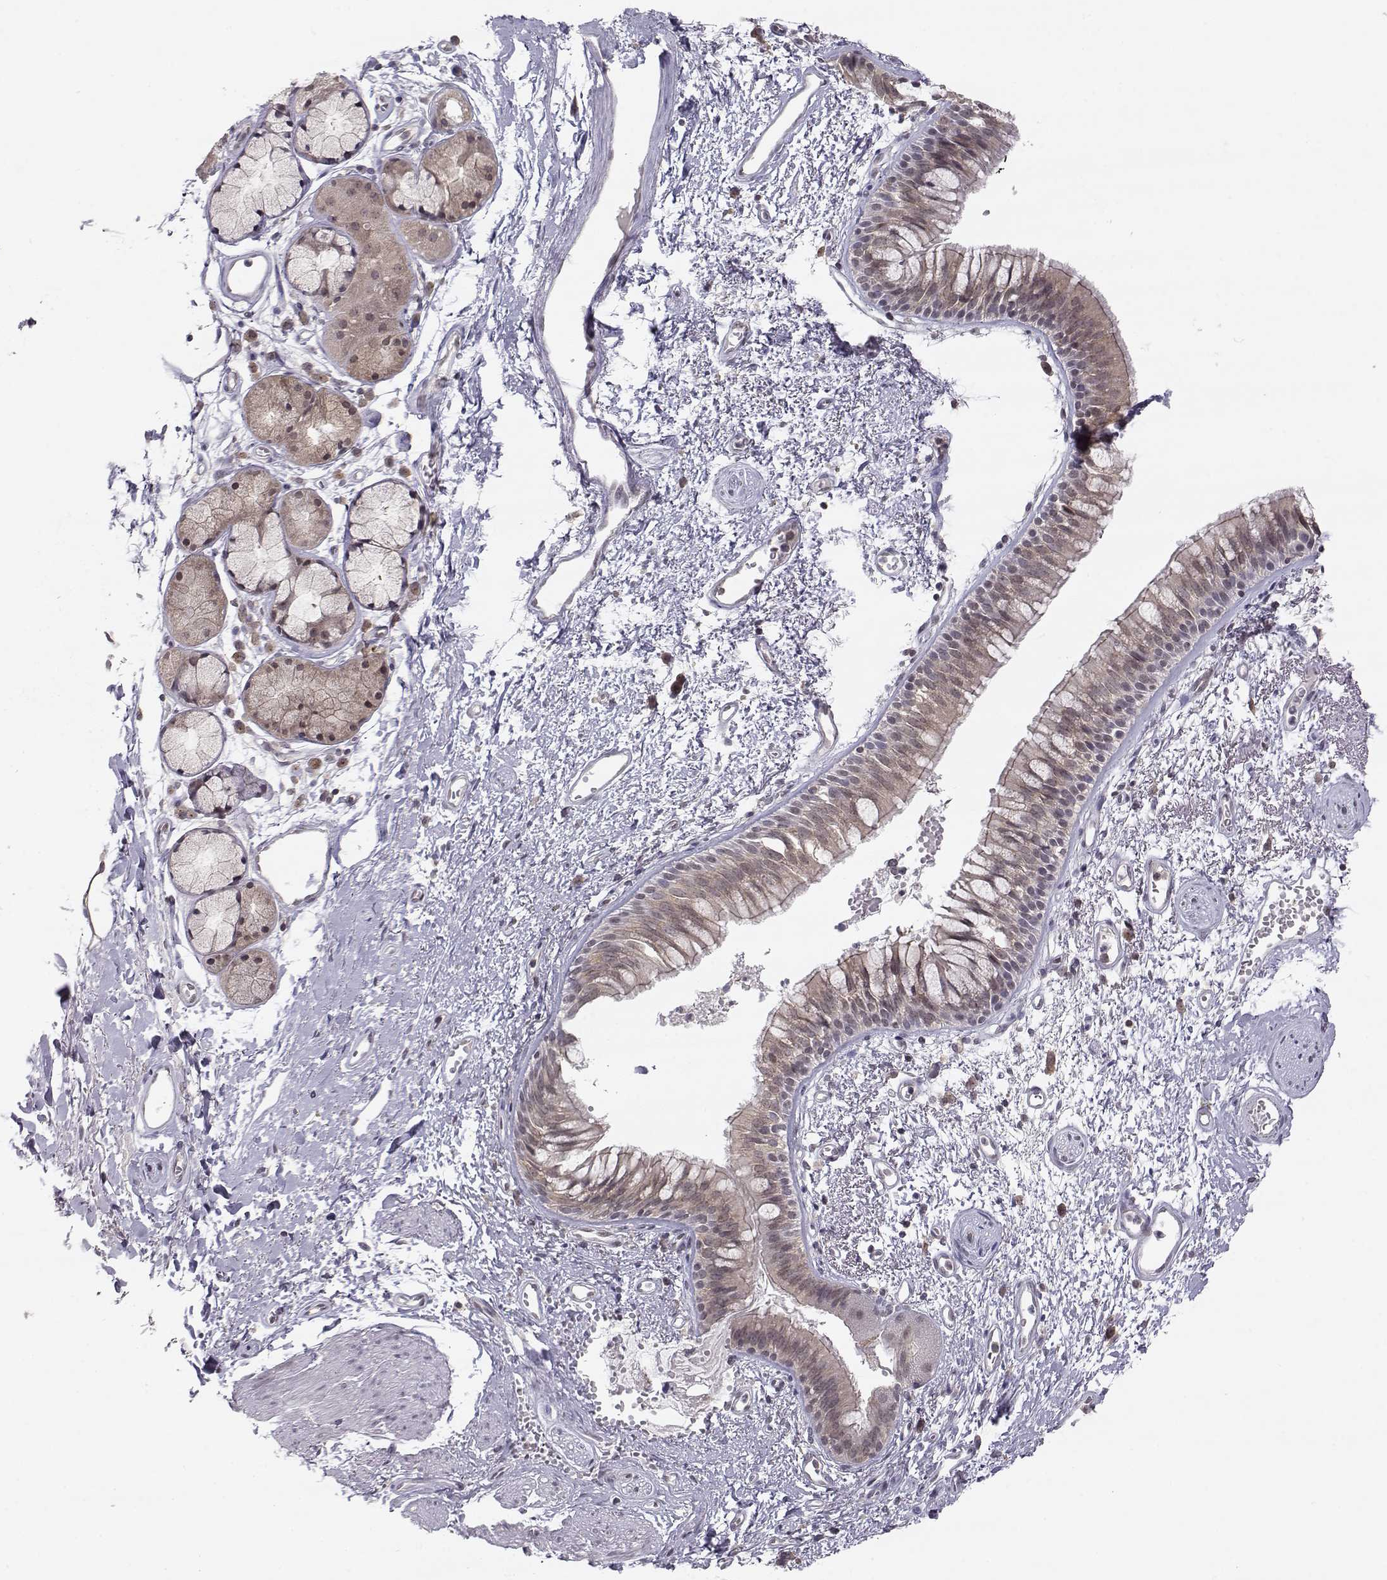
{"staining": {"intensity": "moderate", "quantity": ">75%", "location": "cytoplasmic/membranous"}, "tissue": "bronchus", "cell_type": "Respiratory epithelial cells", "image_type": "normal", "snomed": [{"axis": "morphology", "description": "Normal tissue, NOS"}, {"axis": "topography", "description": "Cartilage tissue"}, {"axis": "topography", "description": "Bronchus"}], "caption": "Respiratory epithelial cells exhibit moderate cytoplasmic/membranous positivity in approximately >75% of cells in benign bronchus.", "gene": "KIF13B", "patient": {"sex": "male", "age": 66}}